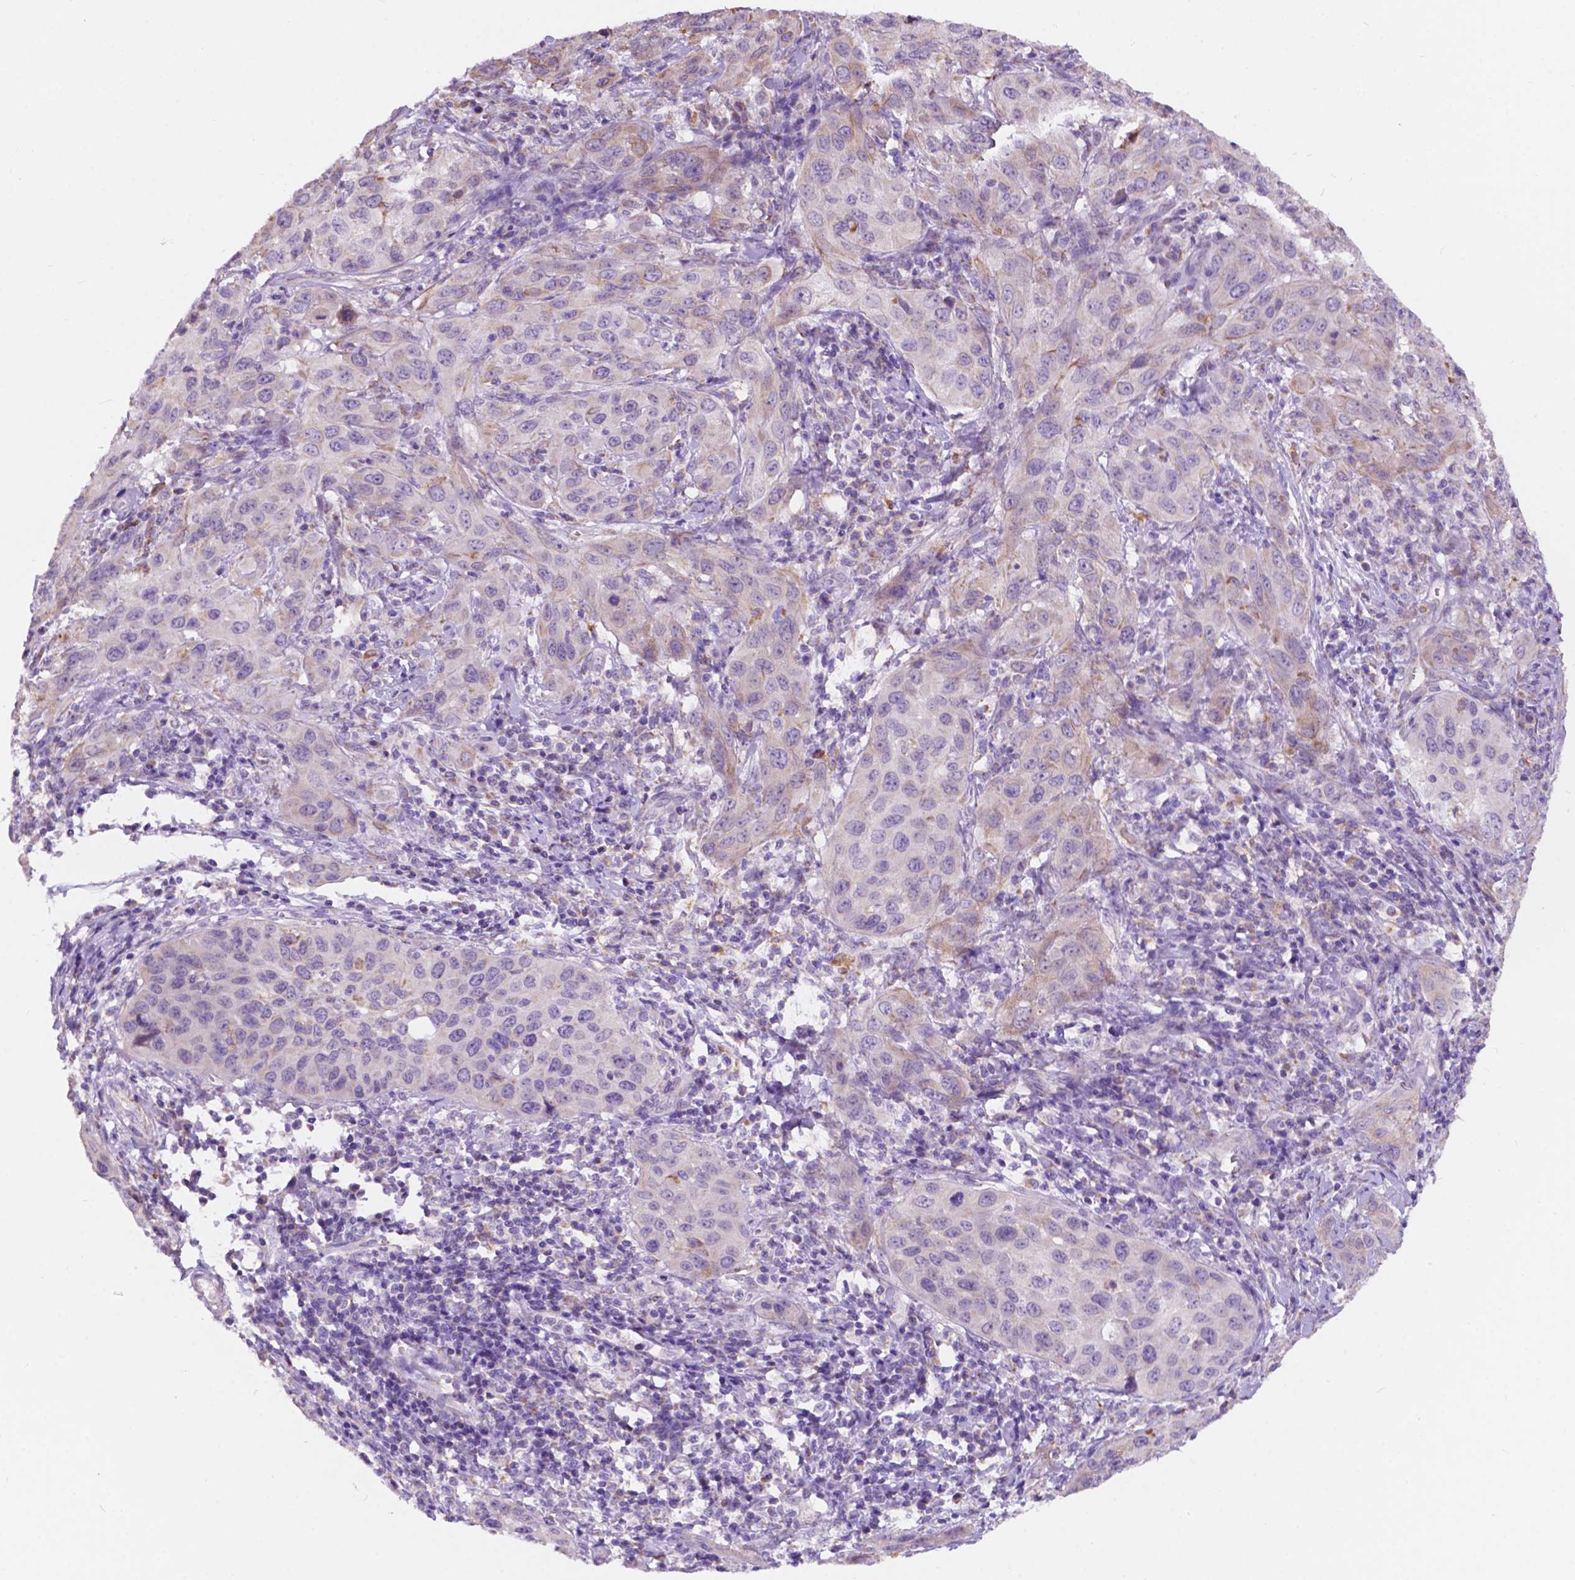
{"staining": {"intensity": "weak", "quantity": "<25%", "location": "cytoplasmic/membranous"}, "tissue": "cervical cancer", "cell_type": "Tumor cells", "image_type": "cancer", "snomed": [{"axis": "morphology", "description": "Normal tissue, NOS"}, {"axis": "morphology", "description": "Squamous cell carcinoma, NOS"}, {"axis": "topography", "description": "Cervix"}], "caption": "Histopathology image shows no significant protein staining in tumor cells of cervical cancer.", "gene": "TRPV5", "patient": {"sex": "female", "age": 51}}